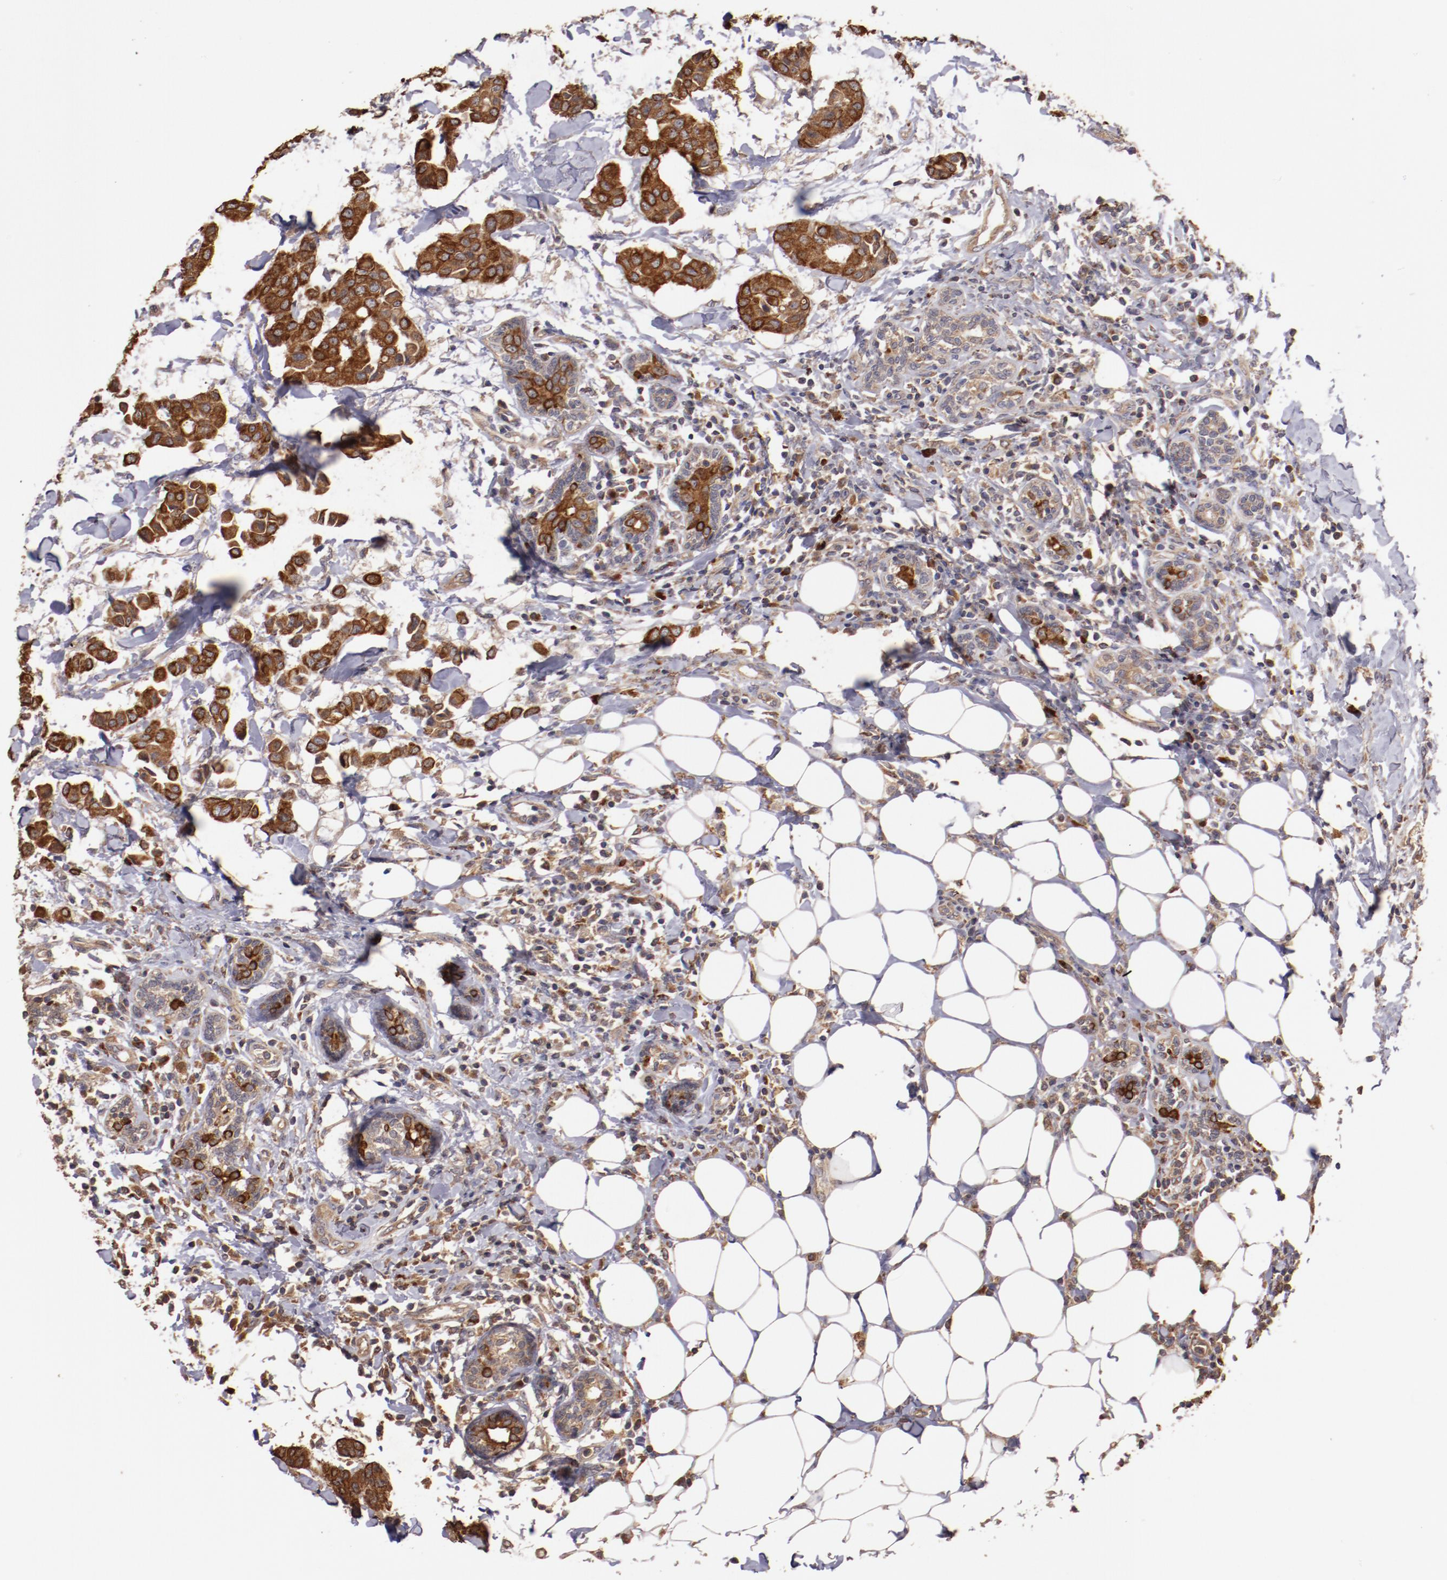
{"staining": {"intensity": "moderate", "quantity": ">75%", "location": "cytoplasmic/membranous"}, "tissue": "breast cancer", "cell_type": "Tumor cells", "image_type": "cancer", "snomed": [{"axis": "morphology", "description": "Duct carcinoma"}, {"axis": "topography", "description": "Breast"}], "caption": "Immunohistochemical staining of human breast intraductal carcinoma shows medium levels of moderate cytoplasmic/membranous staining in about >75% of tumor cells.", "gene": "SRRD", "patient": {"sex": "female", "age": 40}}